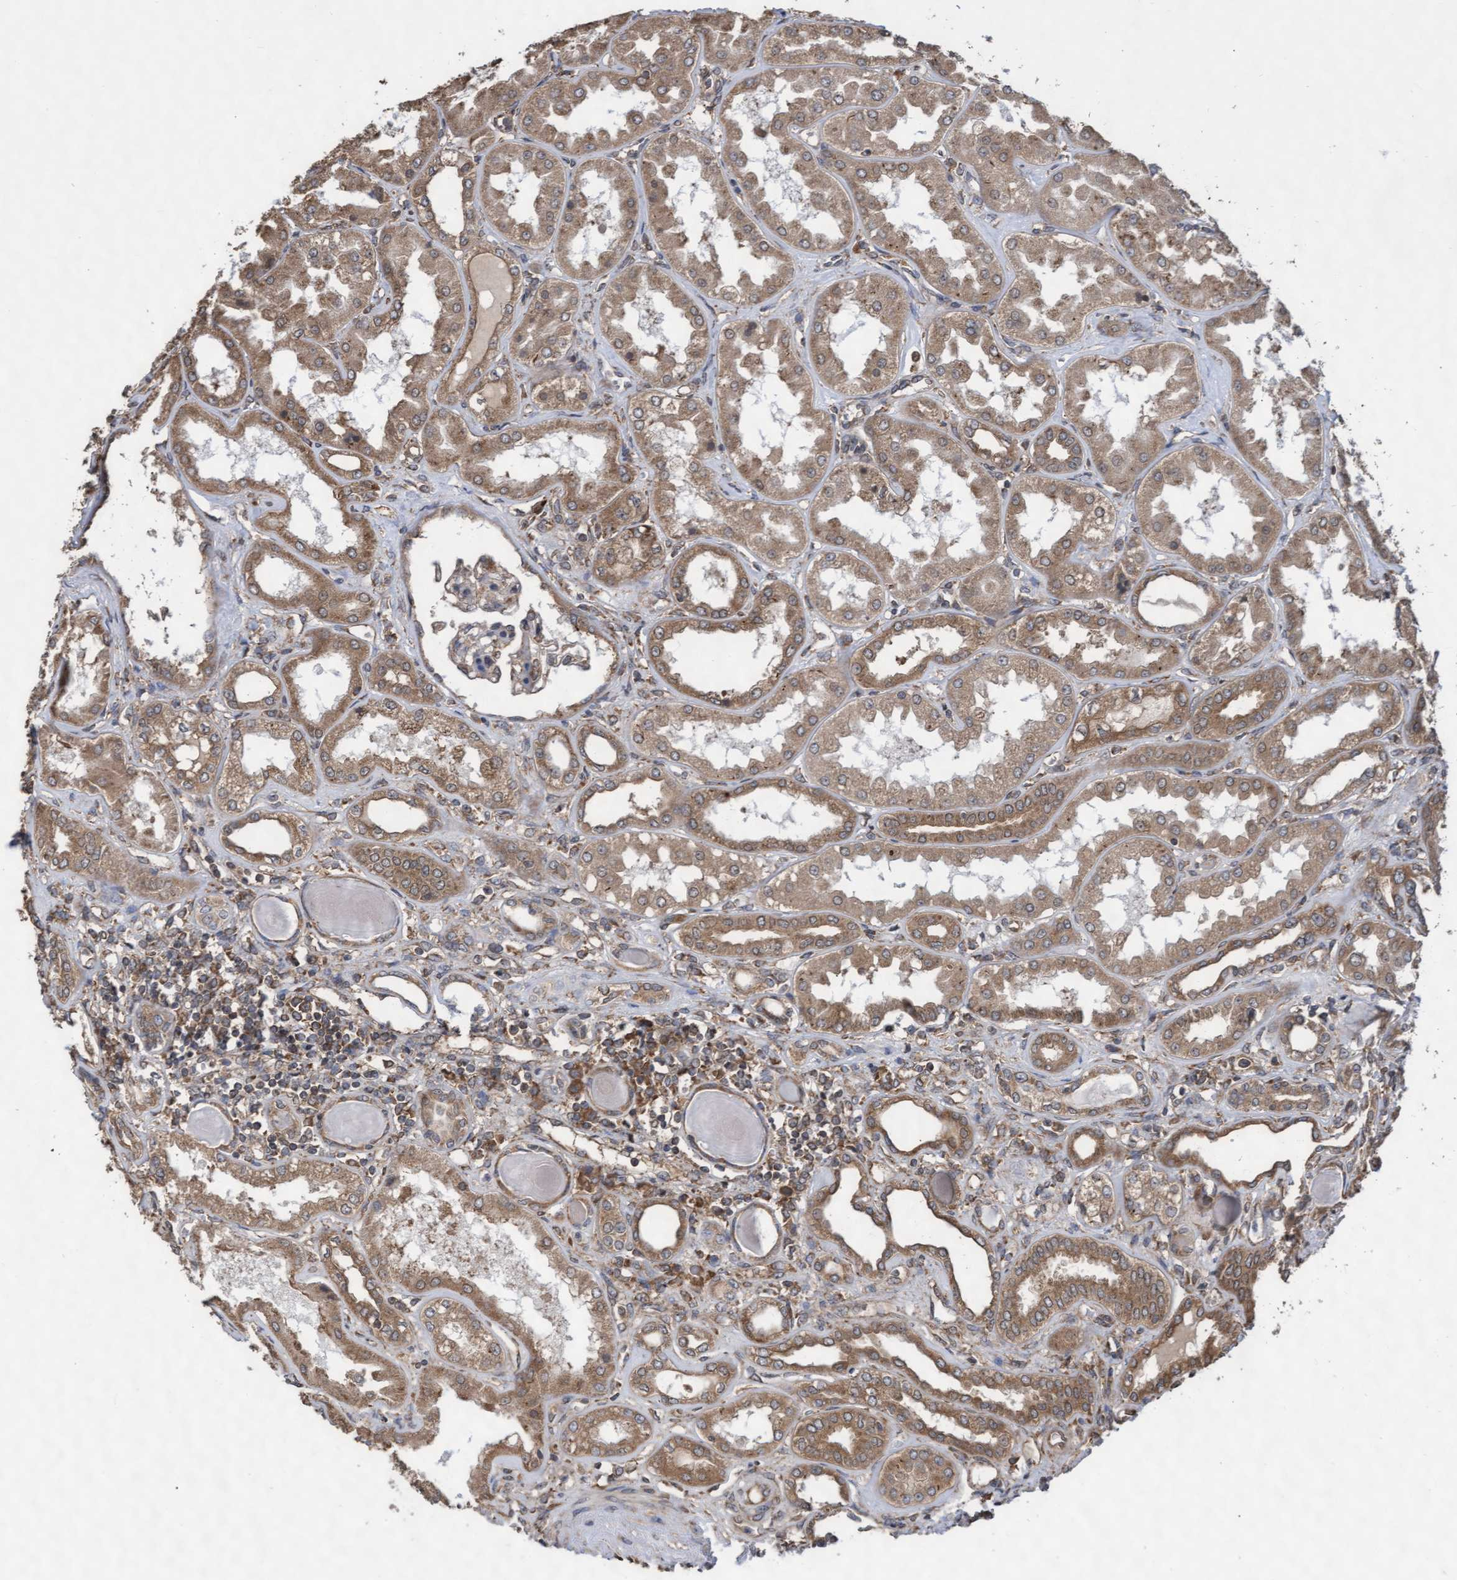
{"staining": {"intensity": "moderate", "quantity": "<25%", "location": "cytoplasmic/membranous"}, "tissue": "kidney", "cell_type": "Cells in glomeruli", "image_type": "normal", "snomed": [{"axis": "morphology", "description": "Normal tissue, NOS"}, {"axis": "topography", "description": "Kidney"}], "caption": "DAB immunohistochemical staining of unremarkable kidney reveals moderate cytoplasmic/membranous protein staining in about <25% of cells in glomeruli.", "gene": "ABCF2", "patient": {"sex": "female", "age": 56}}